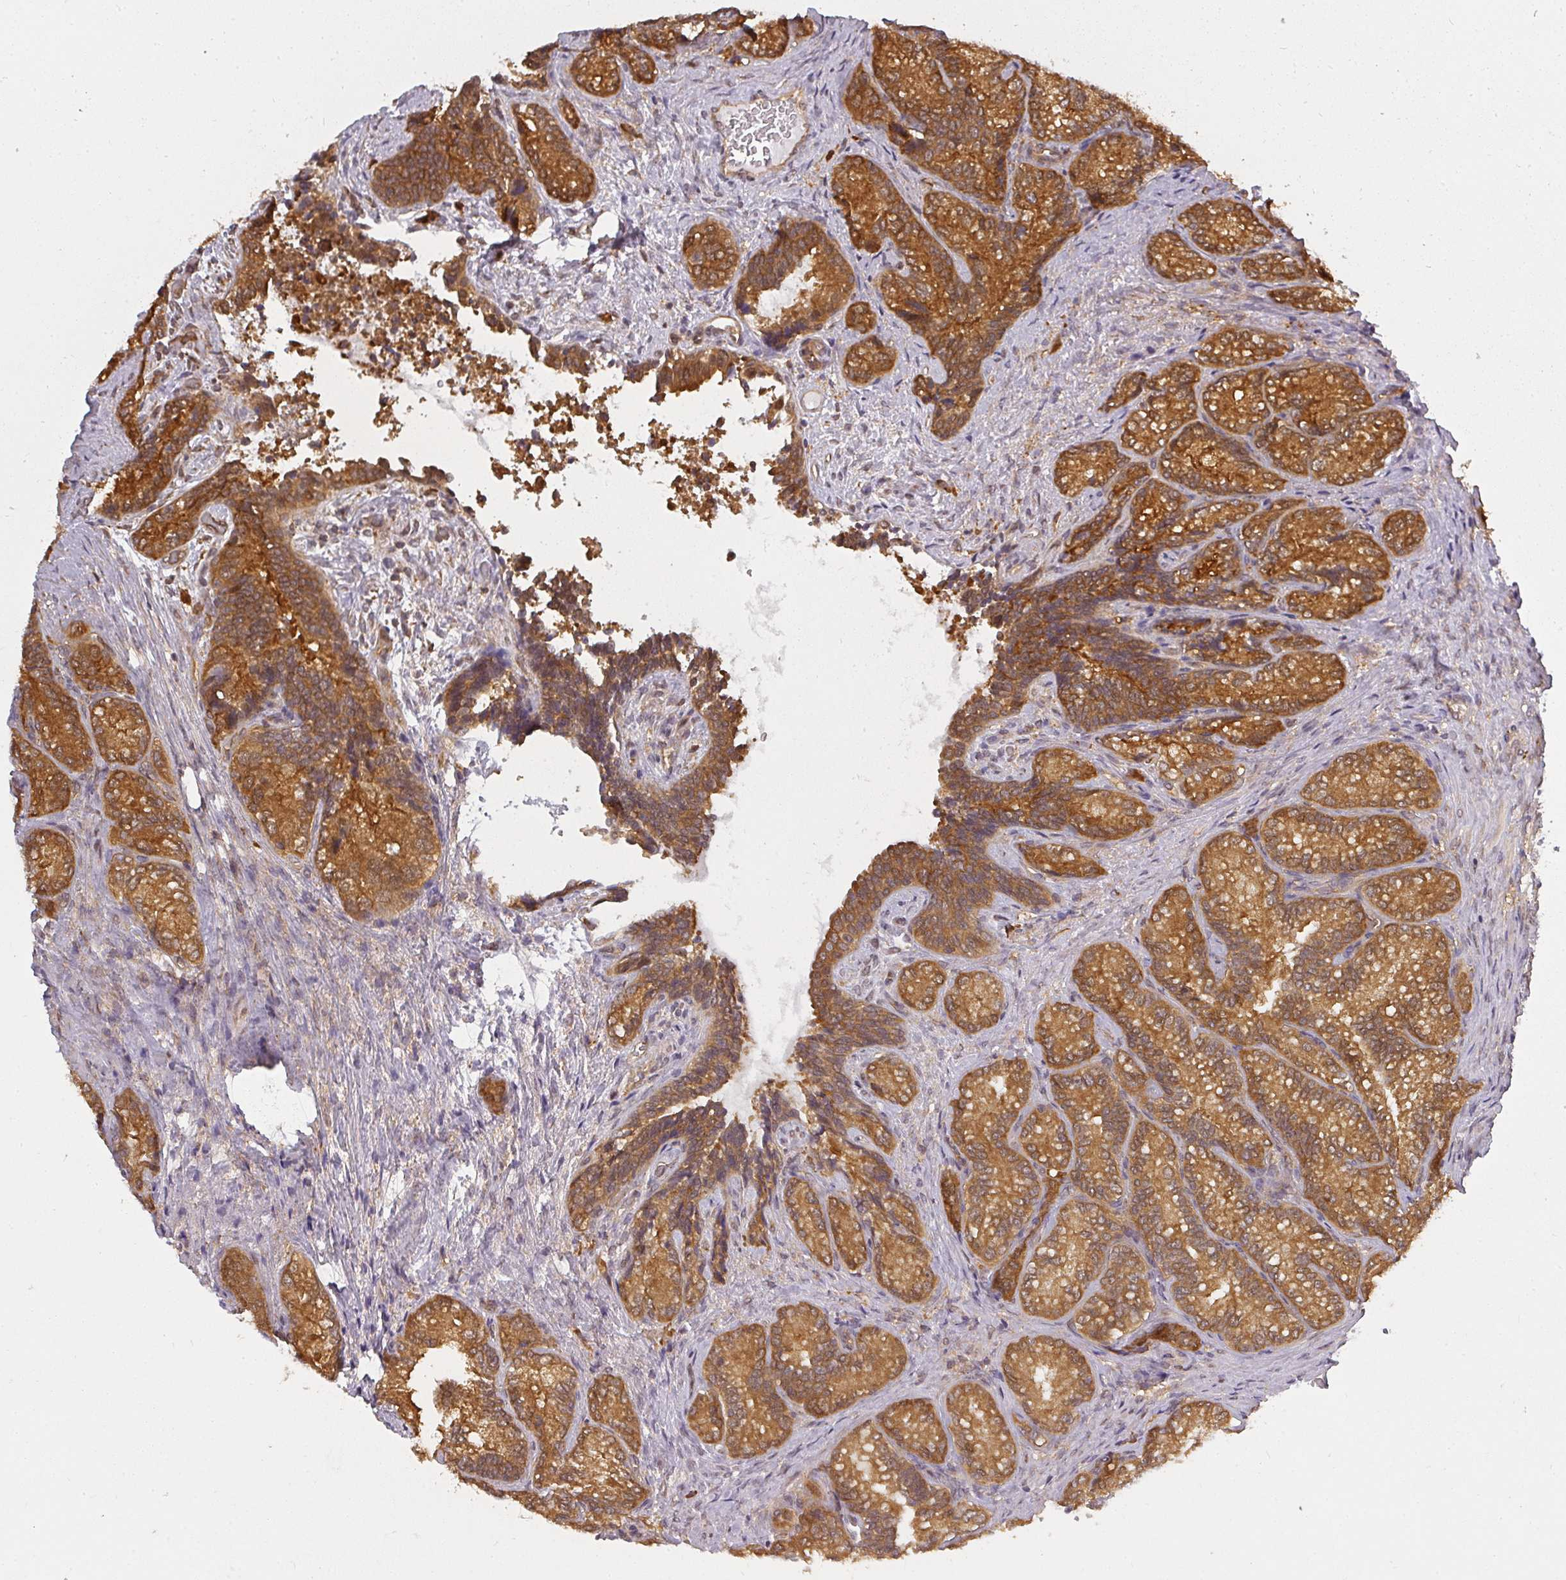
{"staining": {"intensity": "strong", "quantity": ">75%", "location": "cytoplasmic/membranous"}, "tissue": "seminal vesicle", "cell_type": "Glandular cells", "image_type": "normal", "snomed": [{"axis": "morphology", "description": "Normal tissue, NOS"}, {"axis": "topography", "description": "Seminal veicle"}], "caption": "This histopathology image shows IHC staining of benign human seminal vesicle, with high strong cytoplasmic/membranous staining in about >75% of glandular cells.", "gene": "PPP6R3", "patient": {"sex": "male", "age": 58}}